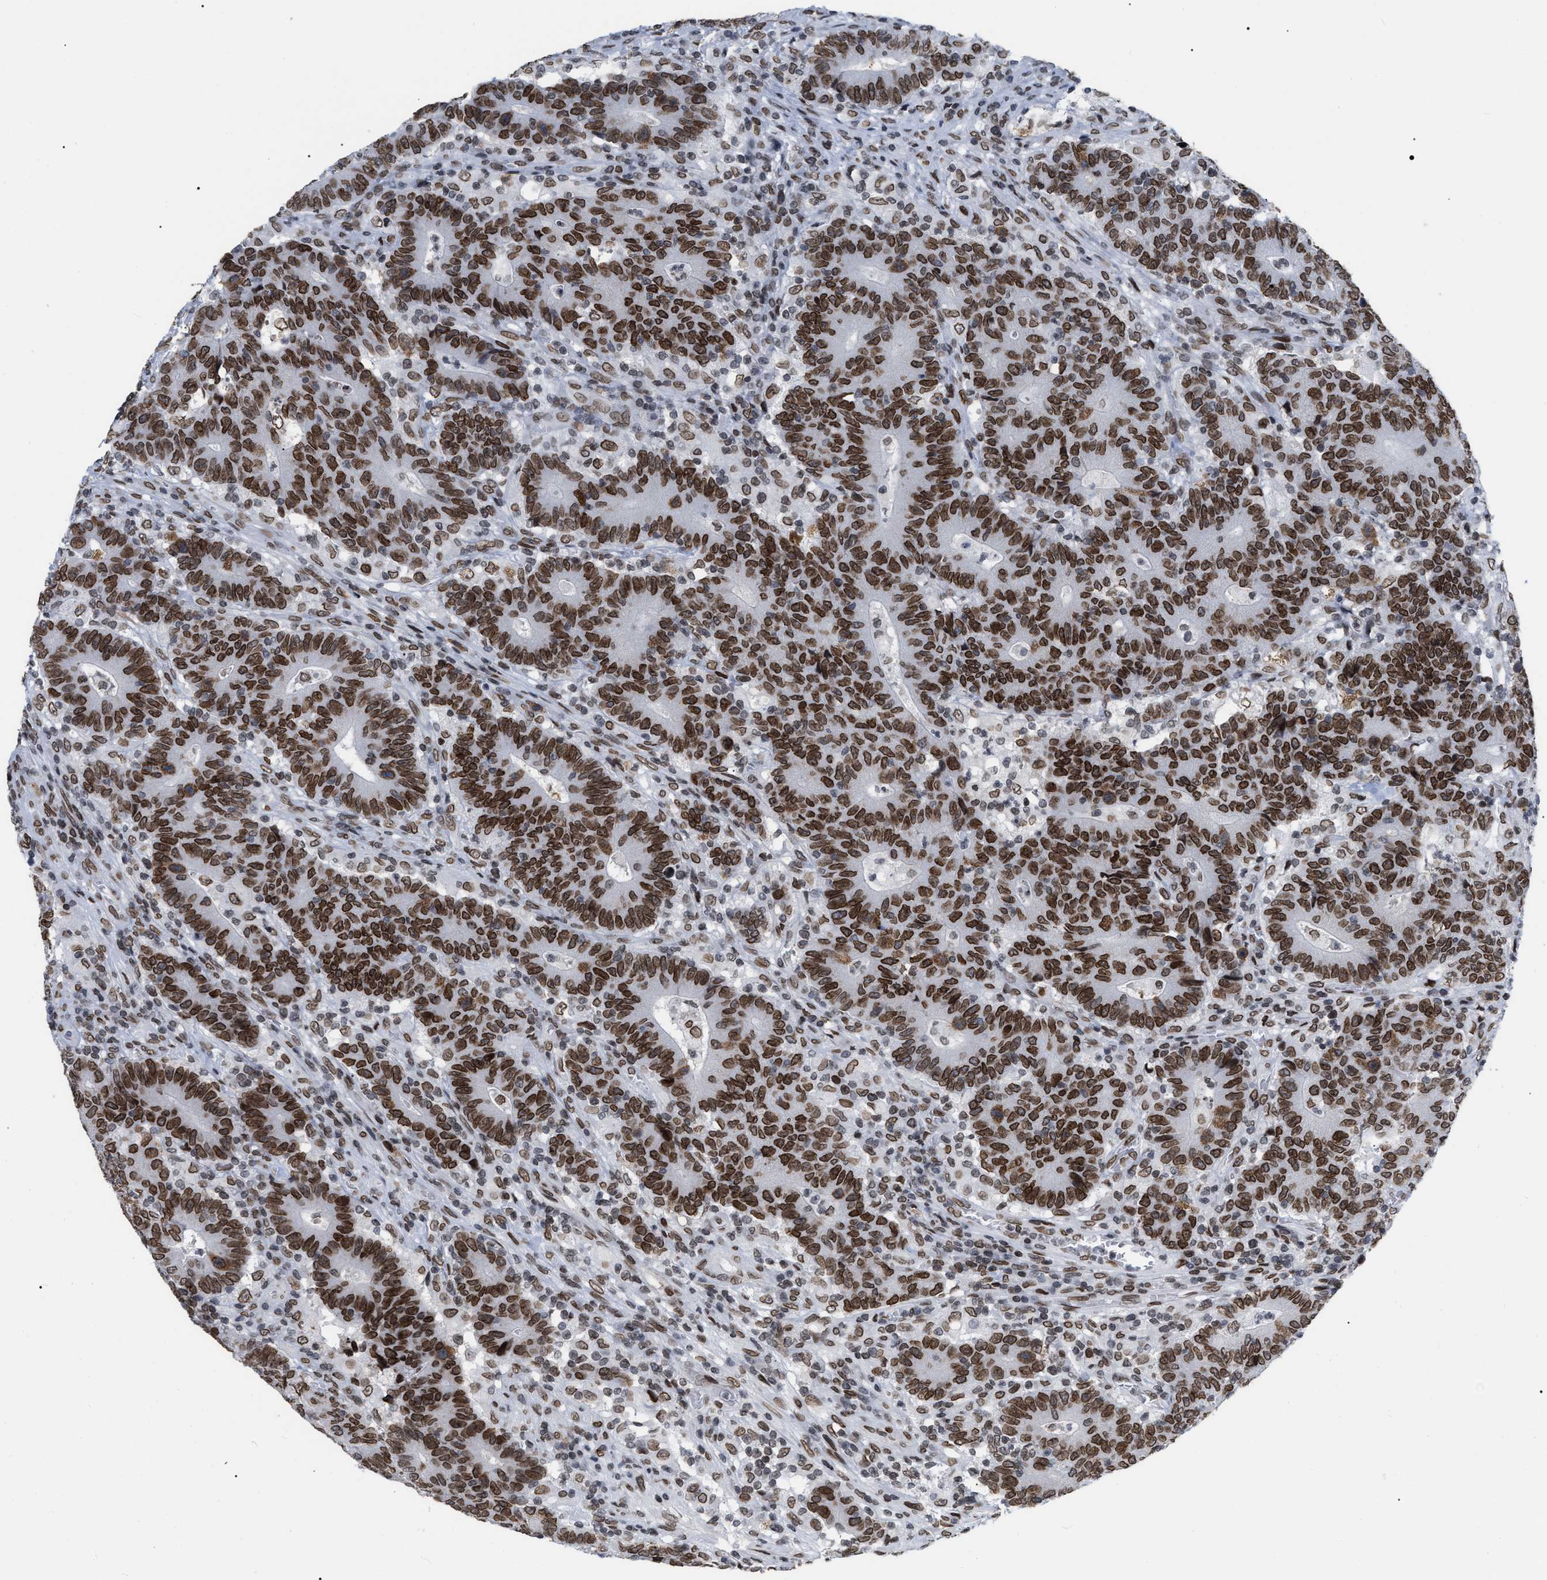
{"staining": {"intensity": "strong", "quantity": ">75%", "location": "nuclear"}, "tissue": "colorectal cancer", "cell_type": "Tumor cells", "image_type": "cancer", "snomed": [{"axis": "morphology", "description": "Normal tissue, NOS"}, {"axis": "morphology", "description": "Adenocarcinoma, NOS"}, {"axis": "topography", "description": "Colon"}], "caption": "Immunohistochemistry image of neoplastic tissue: colorectal cancer stained using immunohistochemistry shows high levels of strong protein expression localized specifically in the nuclear of tumor cells, appearing as a nuclear brown color.", "gene": "TPR", "patient": {"sex": "female", "age": 75}}